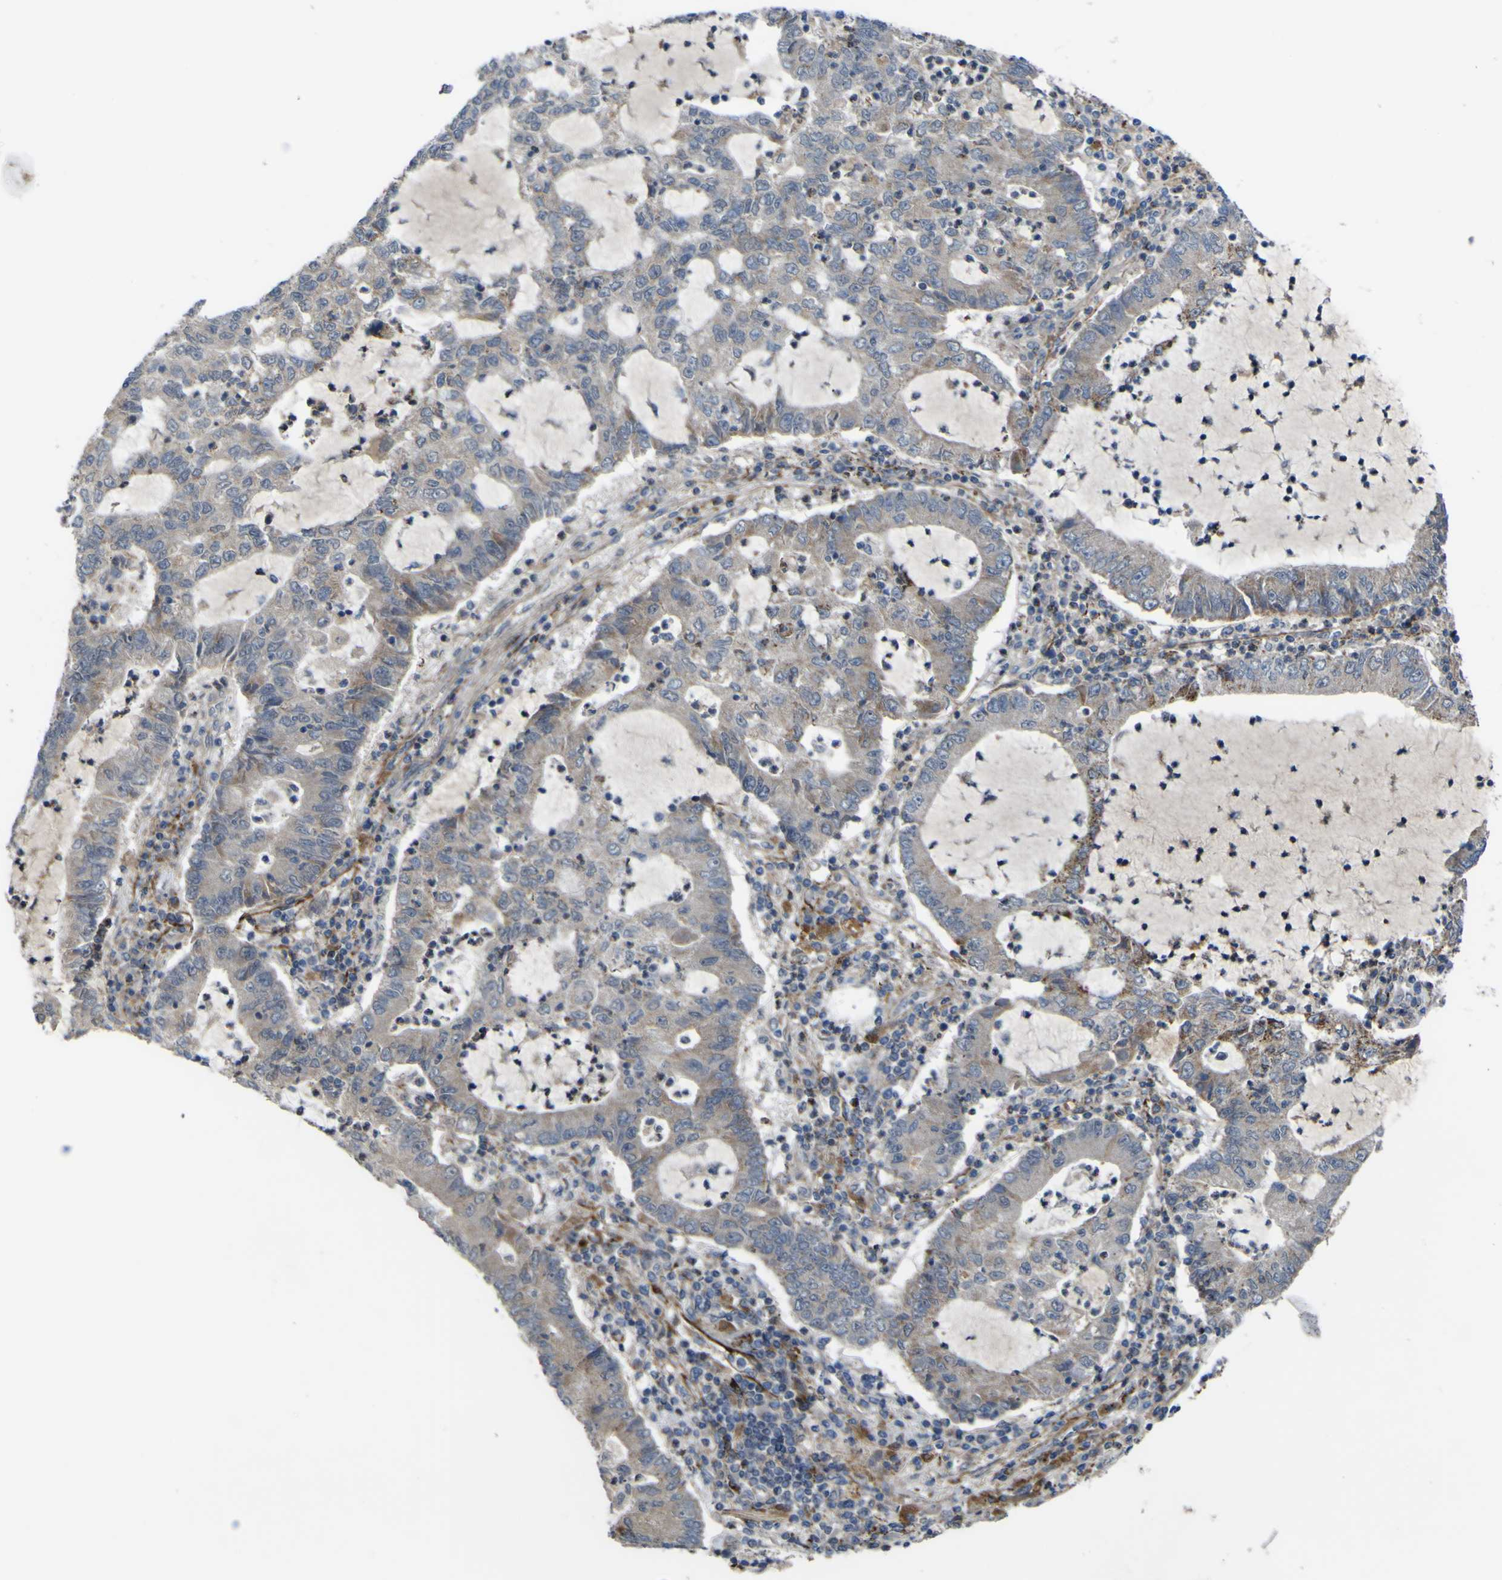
{"staining": {"intensity": "weak", "quantity": ">75%", "location": "cytoplasmic/membranous"}, "tissue": "lung cancer", "cell_type": "Tumor cells", "image_type": "cancer", "snomed": [{"axis": "morphology", "description": "Adenocarcinoma, NOS"}, {"axis": "topography", "description": "Lung"}], "caption": "Lung cancer (adenocarcinoma) tissue displays weak cytoplasmic/membranous expression in about >75% of tumor cells", "gene": "GPLD1", "patient": {"sex": "female", "age": 51}}